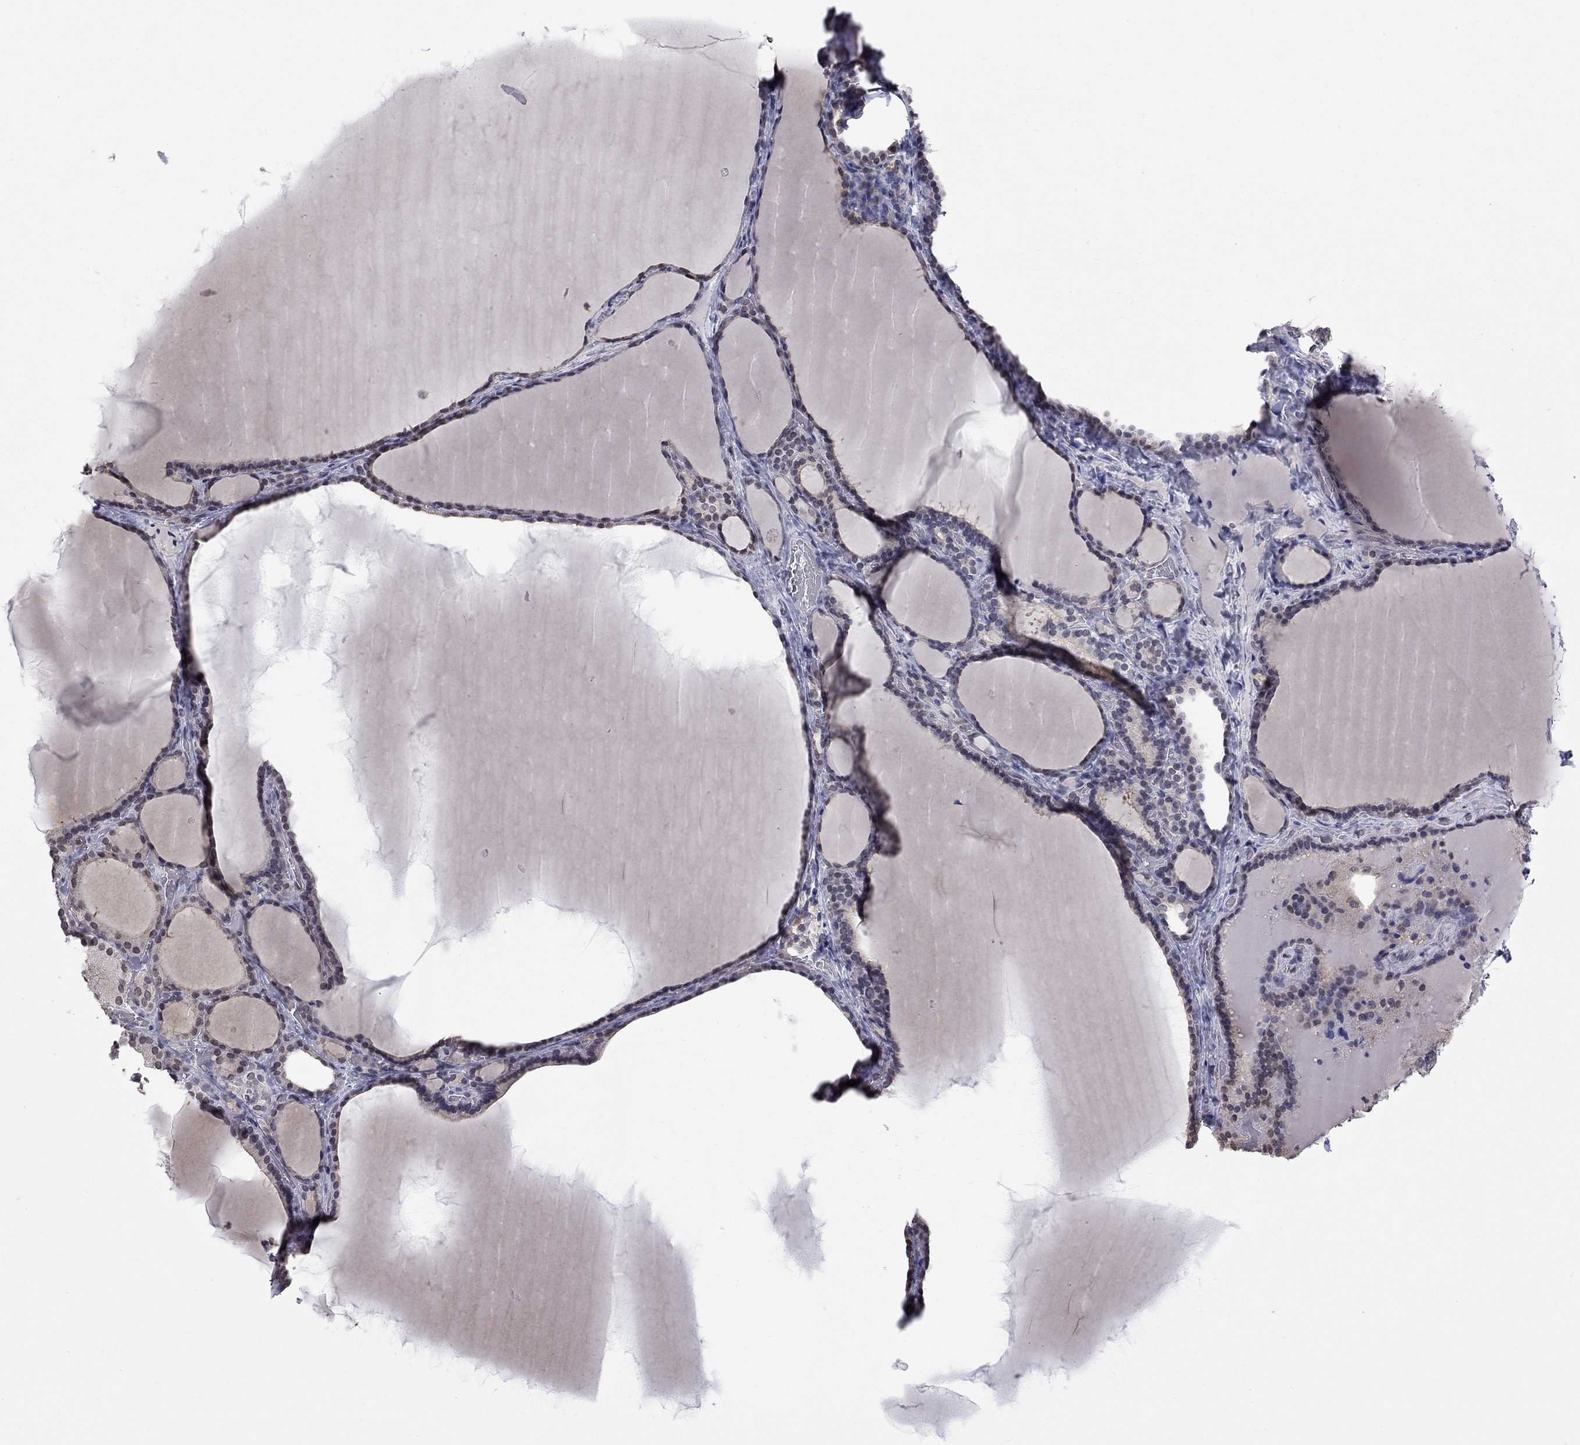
{"staining": {"intensity": "moderate", "quantity": "<25%", "location": "nuclear"}, "tissue": "thyroid gland", "cell_type": "Glandular cells", "image_type": "normal", "snomed": [{"axis": "morphology", "description": "Normal tissue, NOS"}, {"axis": "morphology", "description": "Hyperplasia, NOS"}, {"axis": "topography", "description": "Thyroid gland"}], "caption": "Moderate nuclear positivity for a protein is identified in approximately <25% of glandular cells of unremarkable thyroid gland using immunohistochemistry (IHC).", "gene": "RFWD3", "patient": {"sex": "female", "age": 27}}